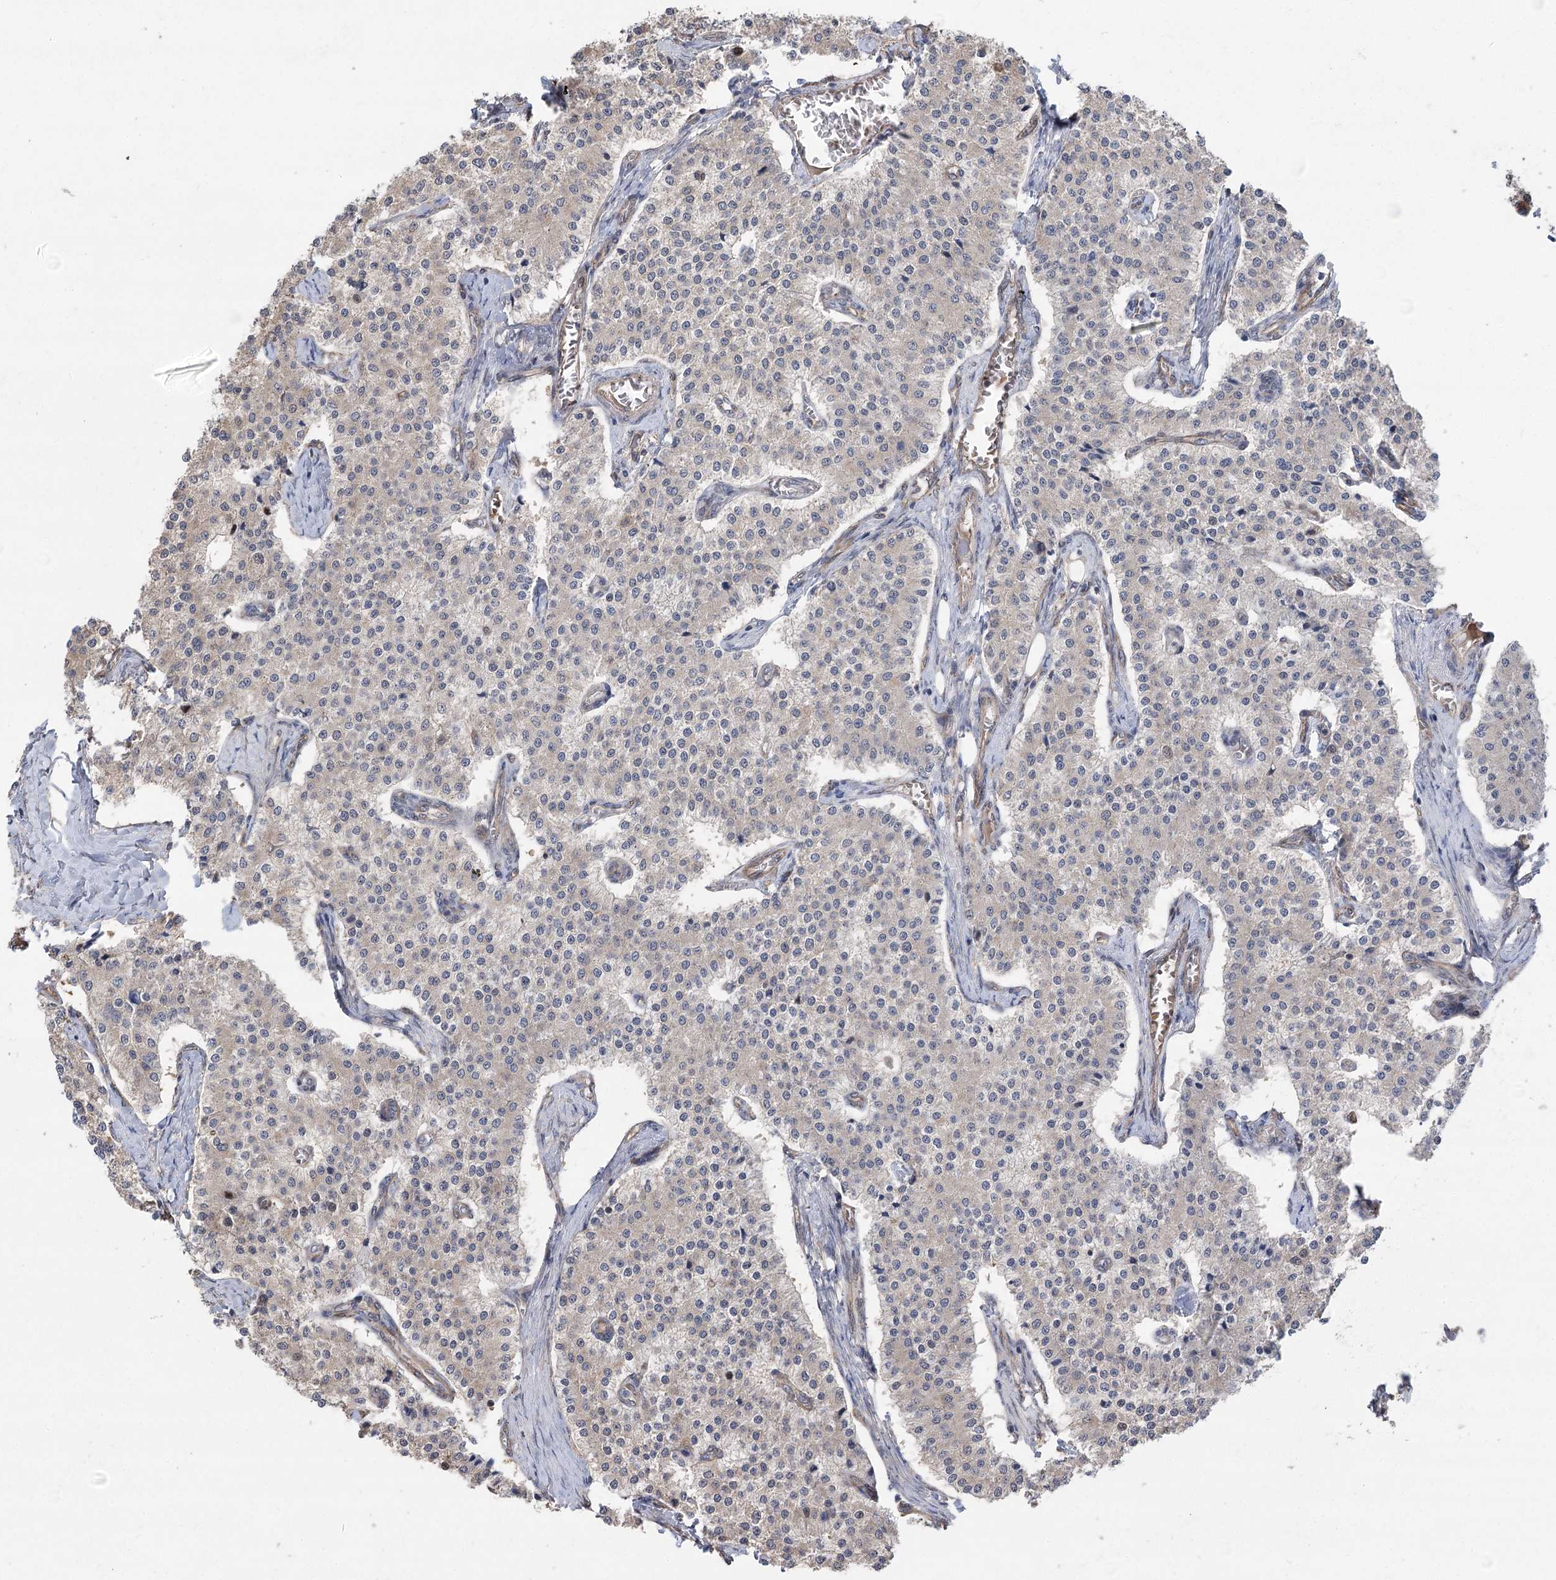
{"staining": {"intensity": "negative", "quantity": "none", "location": "none"}, "tissue": "carcinoid", "cell_type": "Tumor cells", "image_type": "cancer", "snomed": [{"axis": "morphology", "description": "Carcinoid, malignant, NOS"}, {"axis": "topography", "description": "Colon"}], "caption": "Immunohistochemistry micrograph of neoplastic tissue: carcinoid stained with DAB (3,3'-diaminobenzidine) shows no significant protein expression in tumor cells.", "gene": "RWDD4", "patient": {"sex": "female", "age": 52}}